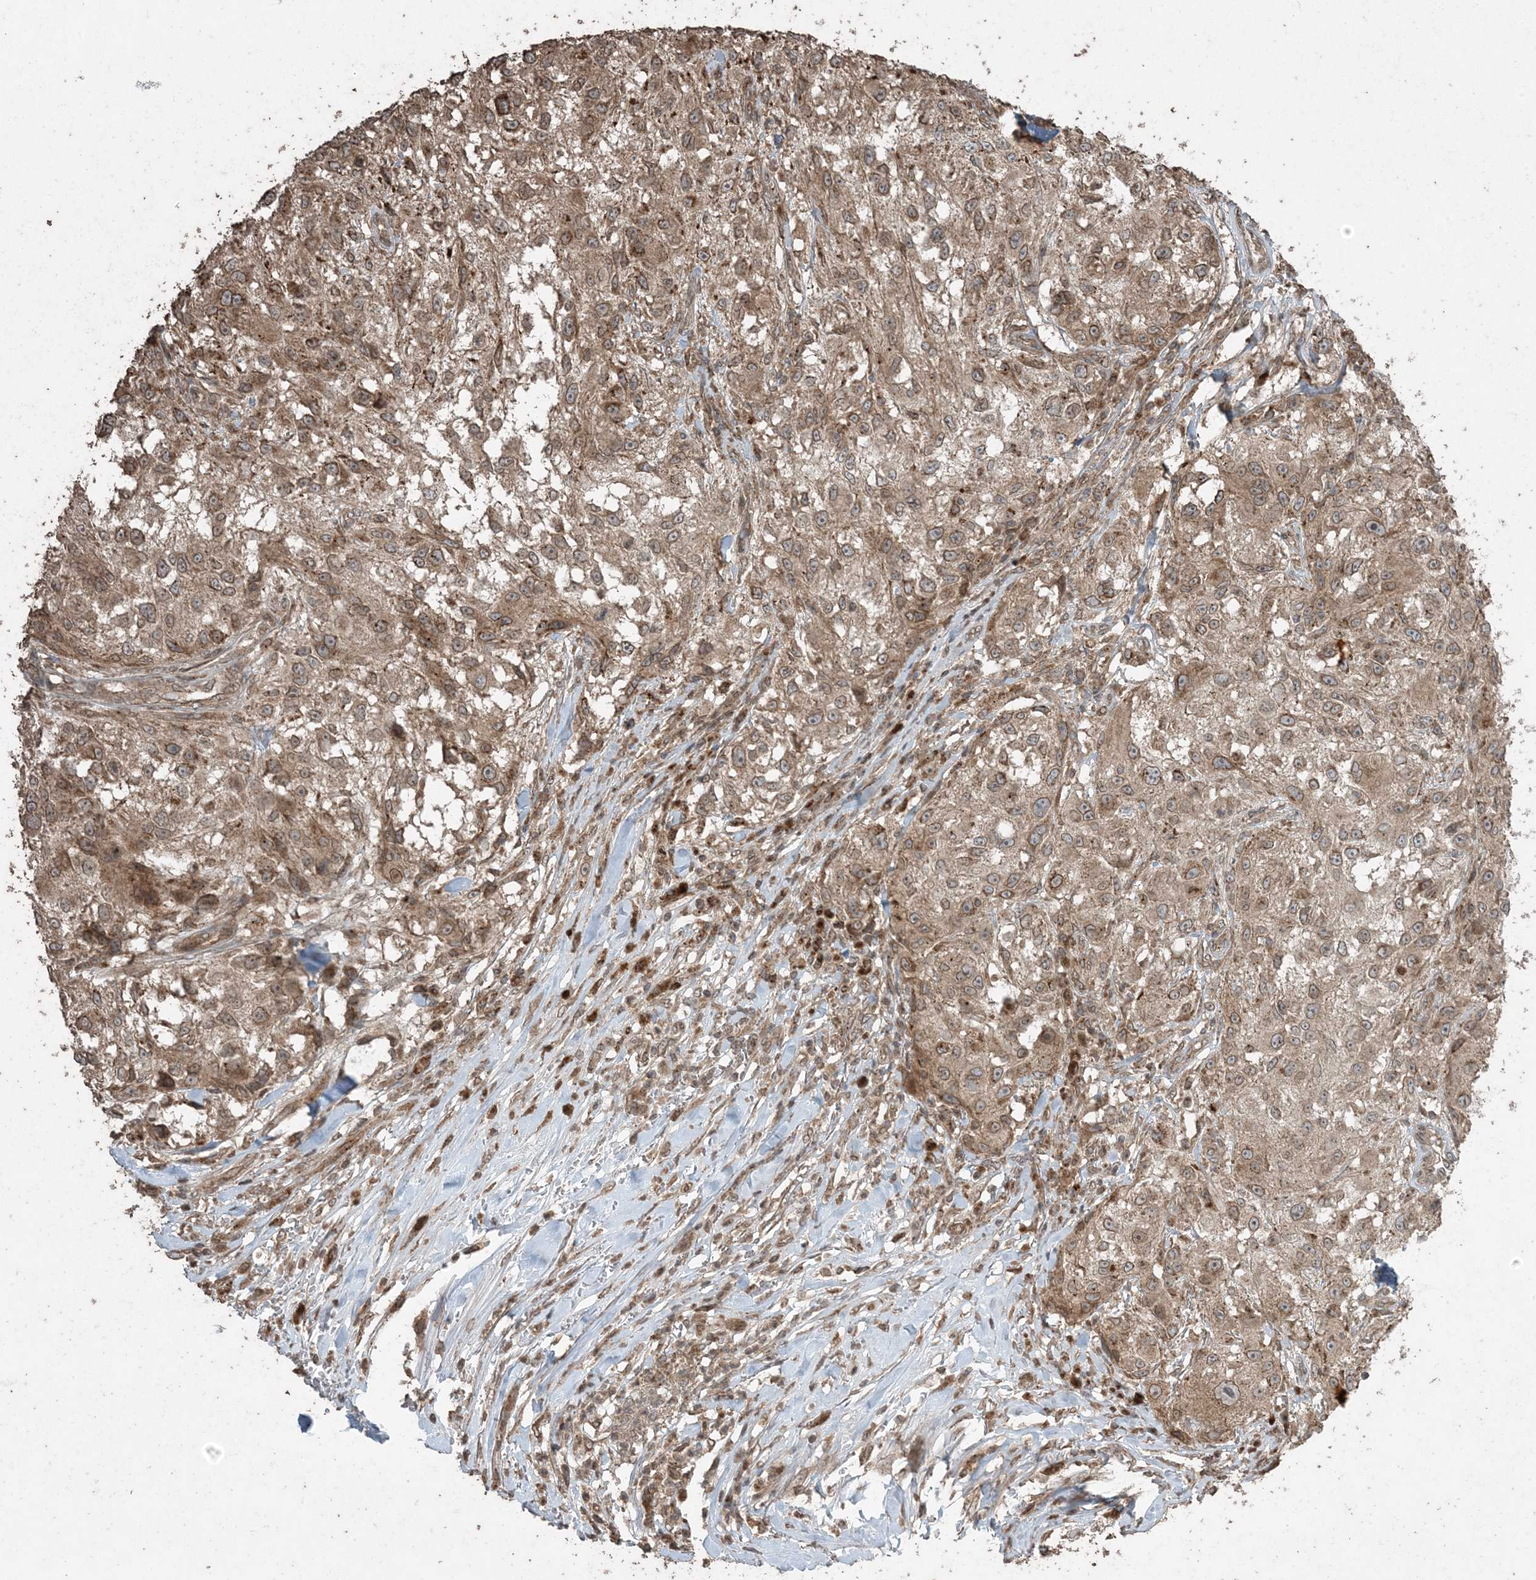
{"staining": {"intensity": "moderate", "quantity": ">75%", "location": "cytoplasmic/membranous,nuclear"}, "tissue": "melanoma", "cell_type": "Tumor cells", "image_type": "cancer", "snomed": [{"axis": "morphology", "description": "Necrosis, NOS"}, {"axis": "morphology", "description": "Malignant melanoma, NOS"}, {"axis": "topography", "description": "Skin"}], "caption": "Immunohistochemistry (IHC) staining of melanoma, which displays medium levels of moderate cytoplasmic/membranous and nuclear positivity in about >75% of tumor cells indicating moderate cytoplasmic/membranous and nuclear protein positivity. The staining was performed using DAB (brown) for protein detection and nuclei were counterstained in hematoxylin (blue).", "gene": "DDX19B", "patient": {"sex": "female", "age": 87}}